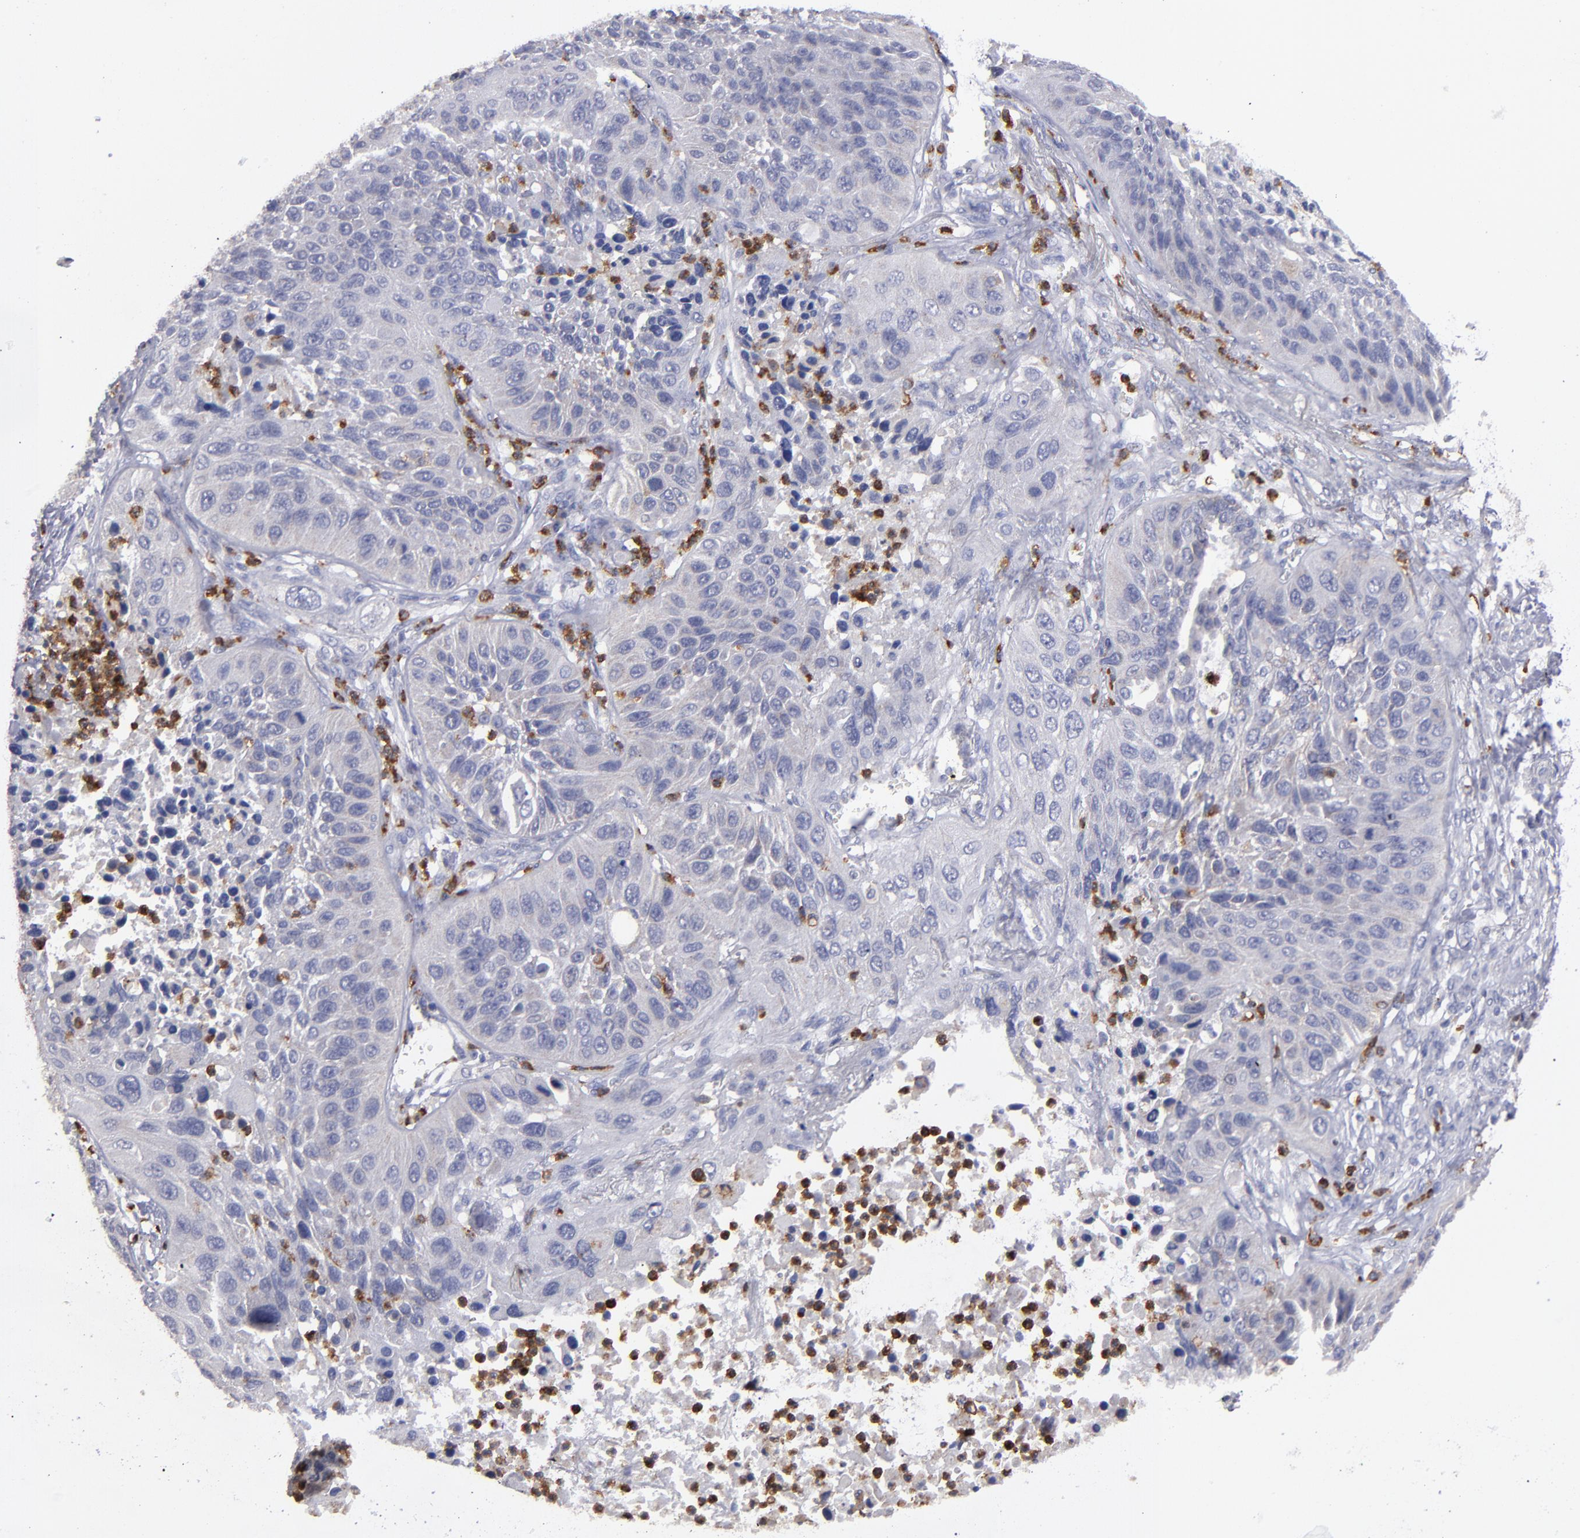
{"staining": {"intensity": "weak", "quantity": ">75%", "location": "cytoplasmic/membranous"}, "tissue": "lung cancer", "cell_type": "Tumor cells", "image_type": "cancer", "snomed": [{"axis": "morphology", "description": "Squamous cell carcinoma, NOS"}, {"axis": "topography", "description": "Lung"}], "caption": "This is an image of immunohistochemistry (IHC) staining of lung squamous cell carcinoma, which shows weak expression in the cytoplasmic/membranous of tumor cells.", "gene": "FGR", "patient": {"sex": "female", "age": 76}}